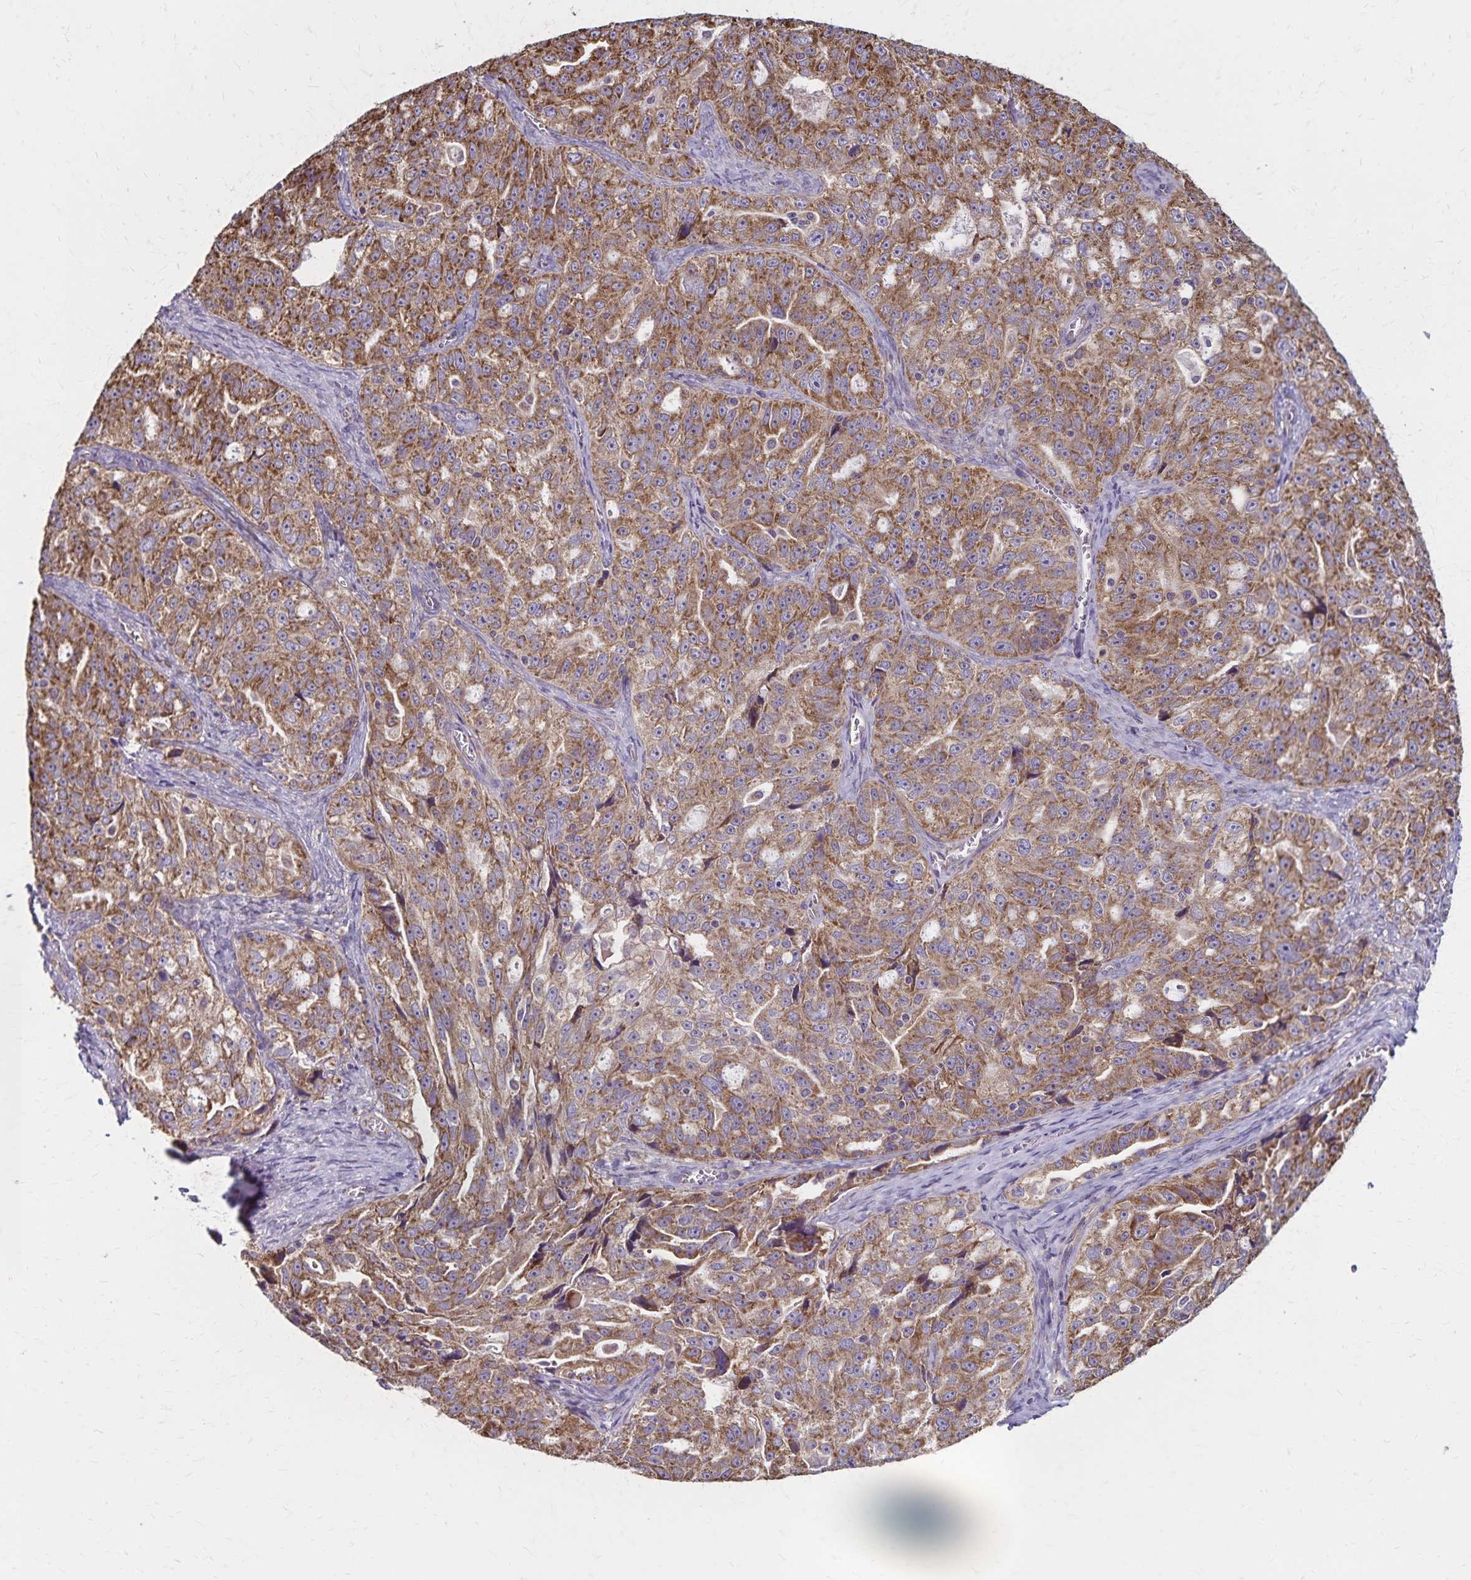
{"staining": {"intensity": "moderate", "quantity": ">75%", "location": "cytoplasmic/membranous"}, "tissue": "ovarian cancer", "cell_type": "Tumor cells", "image_type": "cancer", "snomed": [{"axis": "morphology", "description": "Cystadenocarcinoma, serous, NOS"}, {"axis": "topography", "description": "Ovary"}], "caption": "Immunohistochemistry (IHC) histopathology image of neoplastic tissue: human ovarian serous cystadenocarcinoma stained using IHC displays medium levels of moderate protein expression localized specifically in the cytoplasmic/membranous of tumor cells, appearing as a cytoplasmic/membranous brown color.", "gene": "RNF10", "patient": {"sex": "female", "age": 51}}